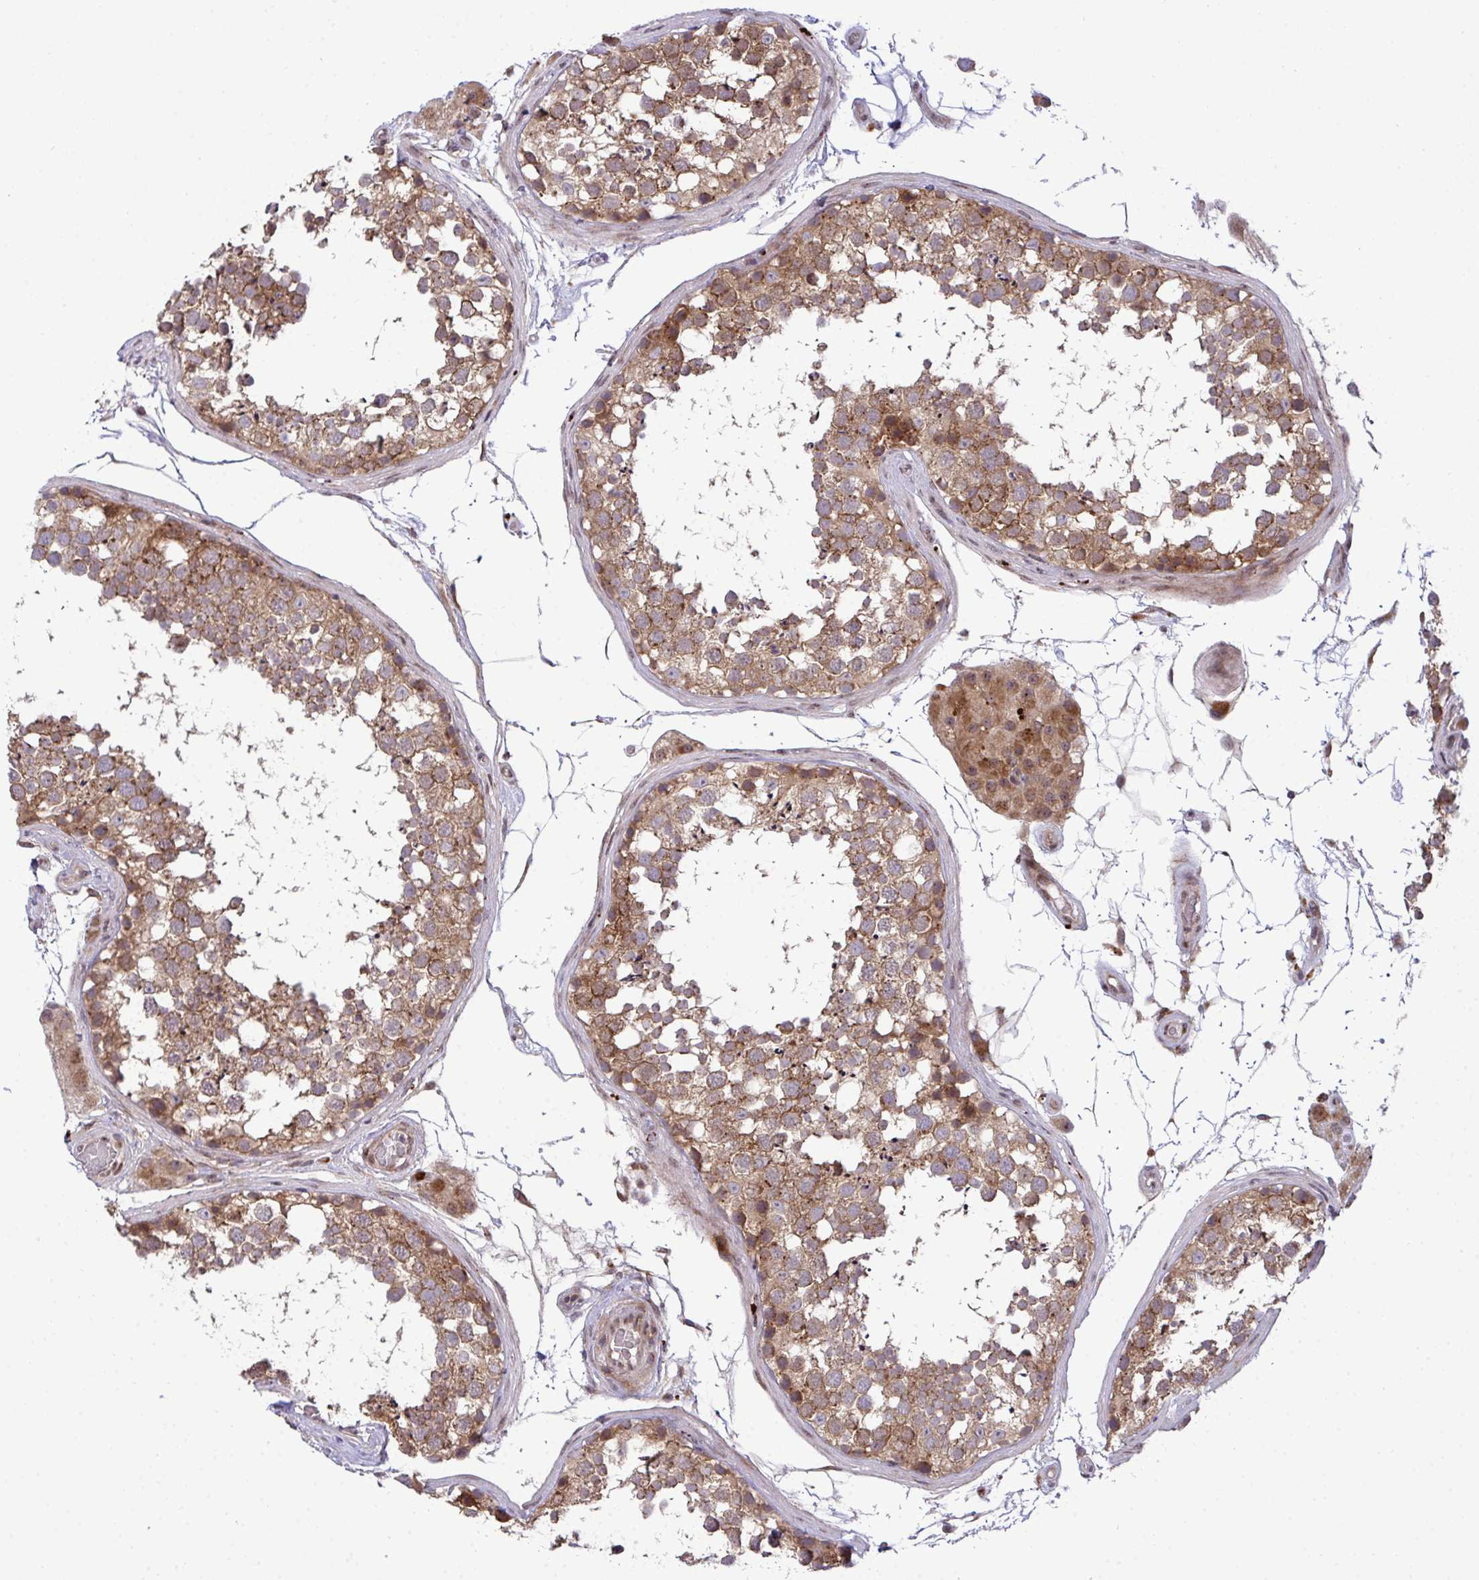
{"staining": {"intensity": "moderate", "quantity": ">75%", "location": "cytoplasmic/membranous"}, "tissue": "testis", "cell_type": "Cells in seminiferous ducts", "image_type": "normal", "snomed": [{"axis": "morphology", "description": "Normal tissue, NOS"}, {"axis": "morphology", "description": "Seminoma, NOS"}, {"axis": "topography", "description": "Testis"}], "caption": "This photomicrograph shows unremarkable testis stained with IHC to label a protein in brown. The cytoplasmic/membranous of cells in seminiferous ducts show moderate positivity for the protein. Nuclei are counter-stained blue.", "gene": "TRIM44", "patient": {"sex": "male", "age": 65}}